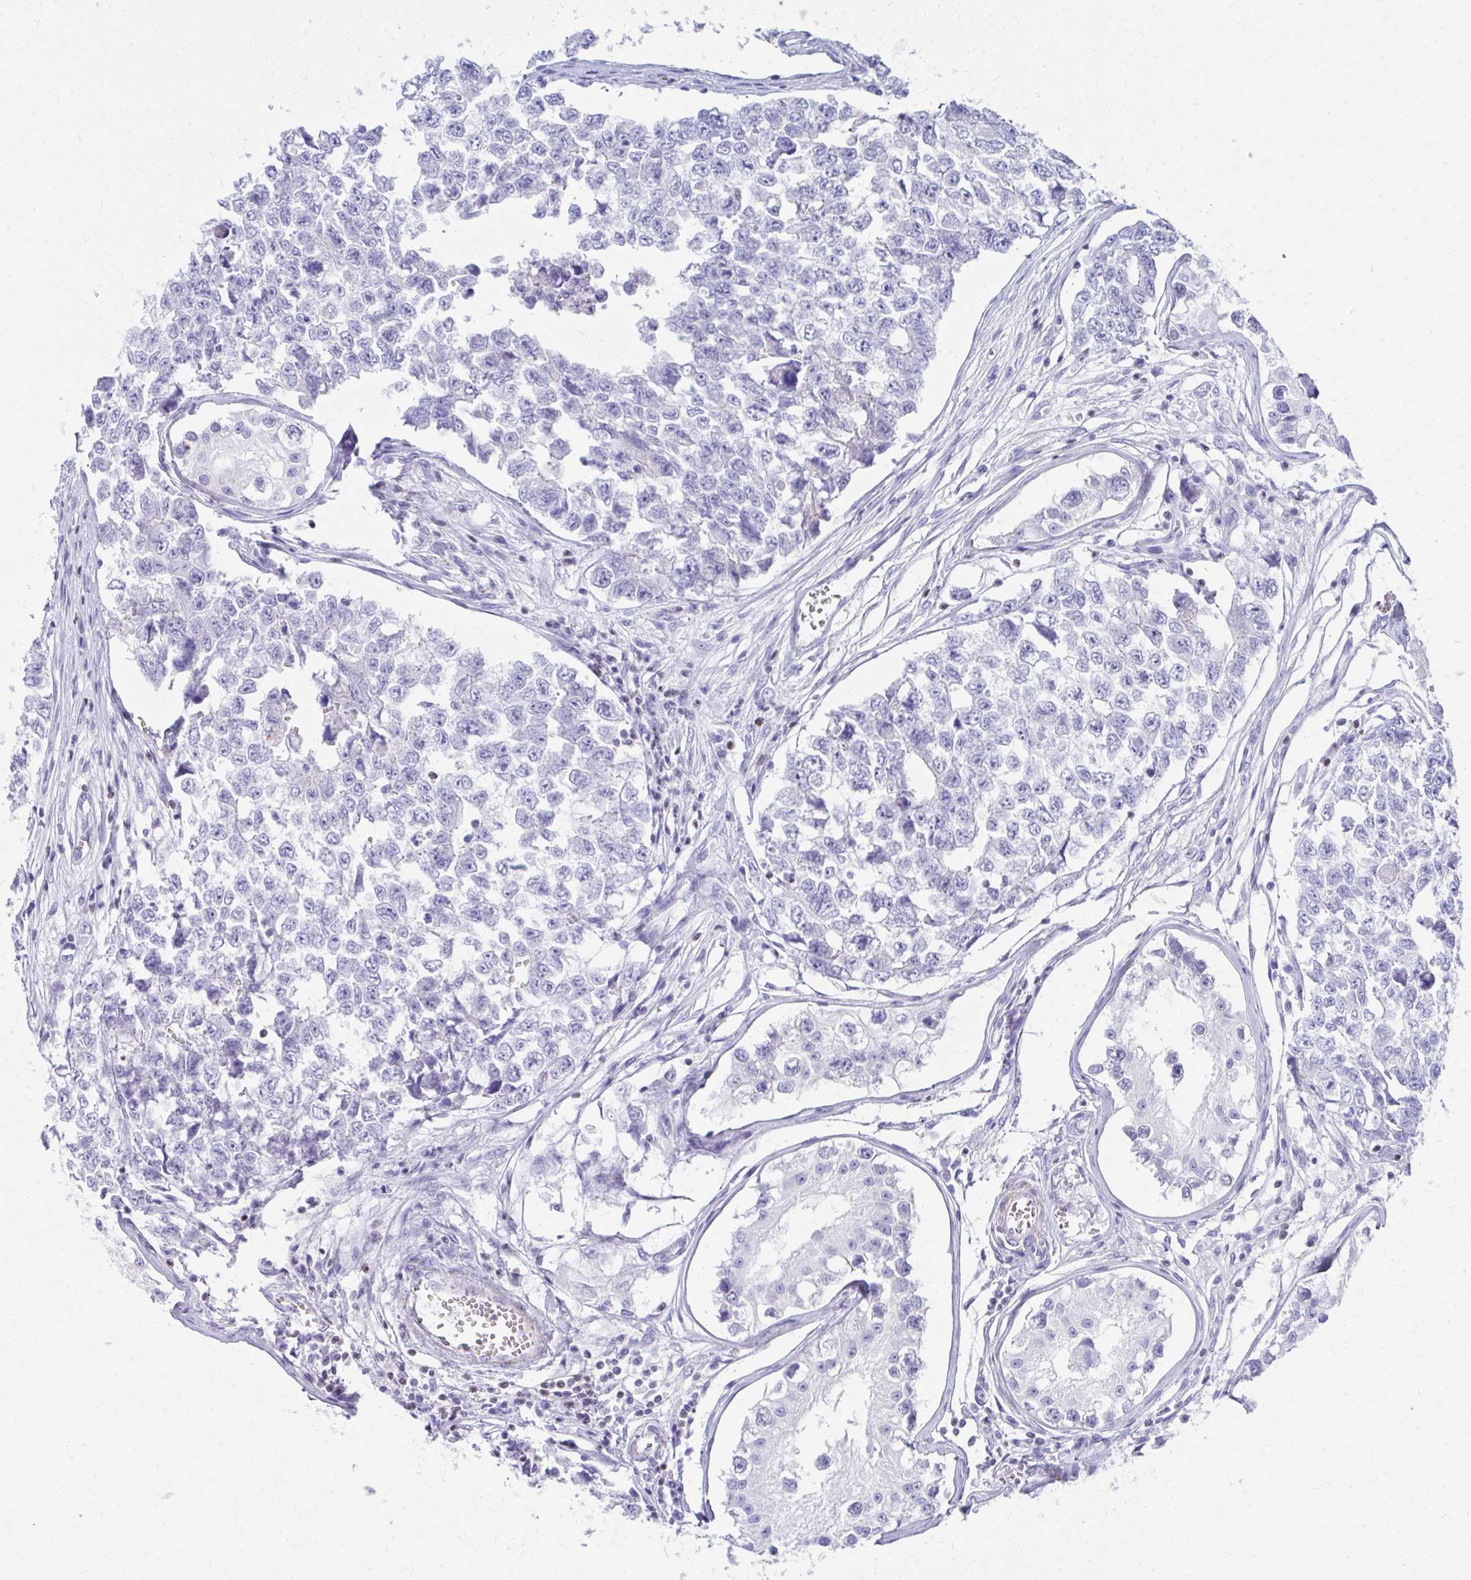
{"staining": {"intensity": "negative", "quantity": "none", "location": "none"}, "tissue": "testis cancer", "cell_type": "Tumor cells", "image_type": "cancer", "snomed": [{"axis": "morphology", "description": "Carcinoma, Embryonal, NOS"}, {"axis": "topography", "description": "Testis"}], "caption": "This is an immunohistochemistry (IHC) histopathology image of embryonal carcinoma (testis). There is no positivity in tumor cells.", "gene": "RUNX3", "patient": {"sex": "male", "age": 18}}